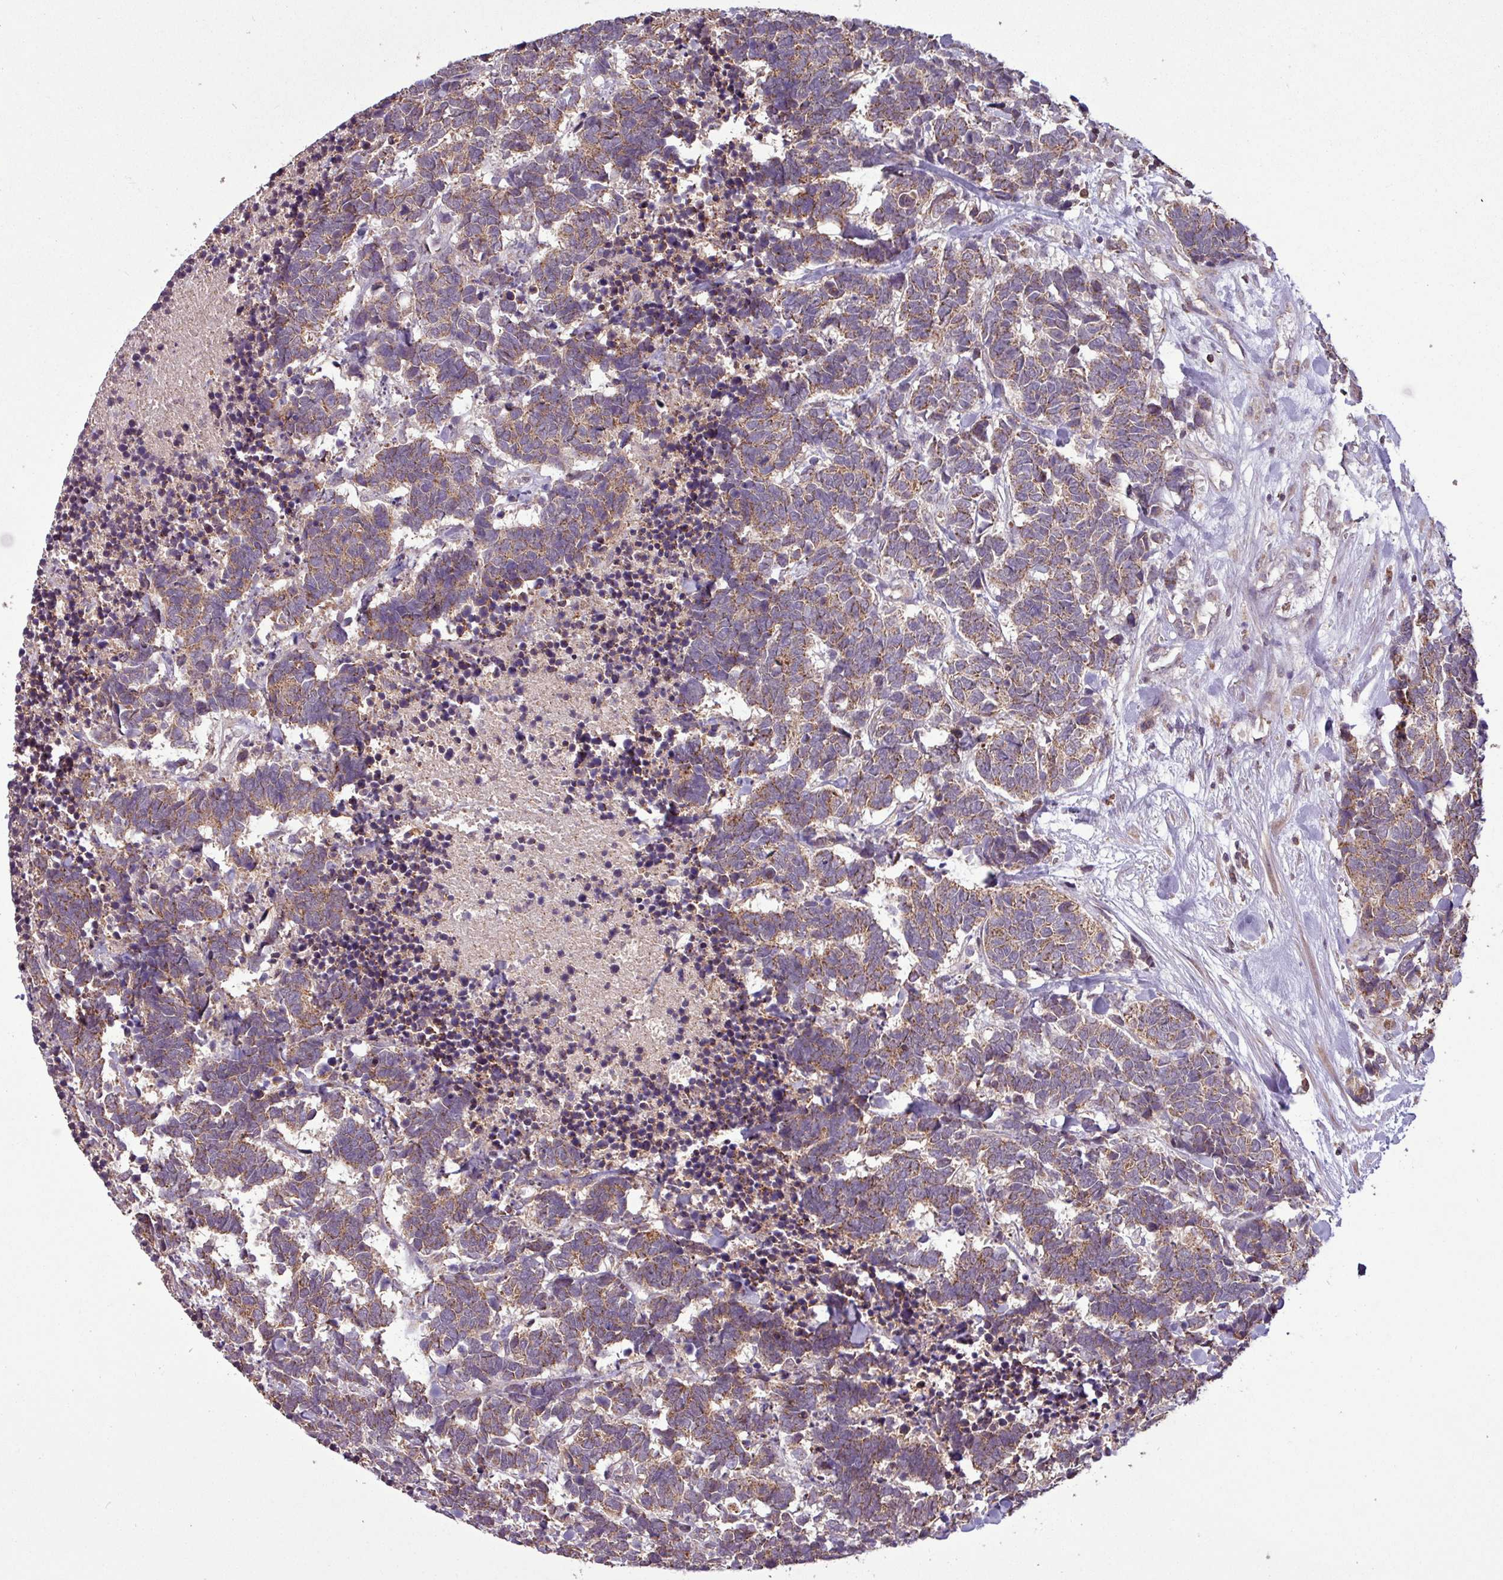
{"staining": {"intensity": "moderate", "quantity": ">75%", "location": "cytoplasmic/membranous"}, "tissue": "carcinoid", "cell_type": "Tumor cells", "image_type": "cancer", "snomed": [{"axis": "morphology", "description": "Carcinoma, NOS"}, {"axis": "morphology", "description": "Carcinoid, malignant, NOS"}, {"axis": "topography", "description": "Urinary bladder"}], "caption": "Brown immunohistochemical staining in carcinoid (malignant) reveals moderate cytoplasmic/membranous expression in approximately >75% of tumor cells.", "gene": "MCTP2", "patient": {"sex": "male", "age": 57}}